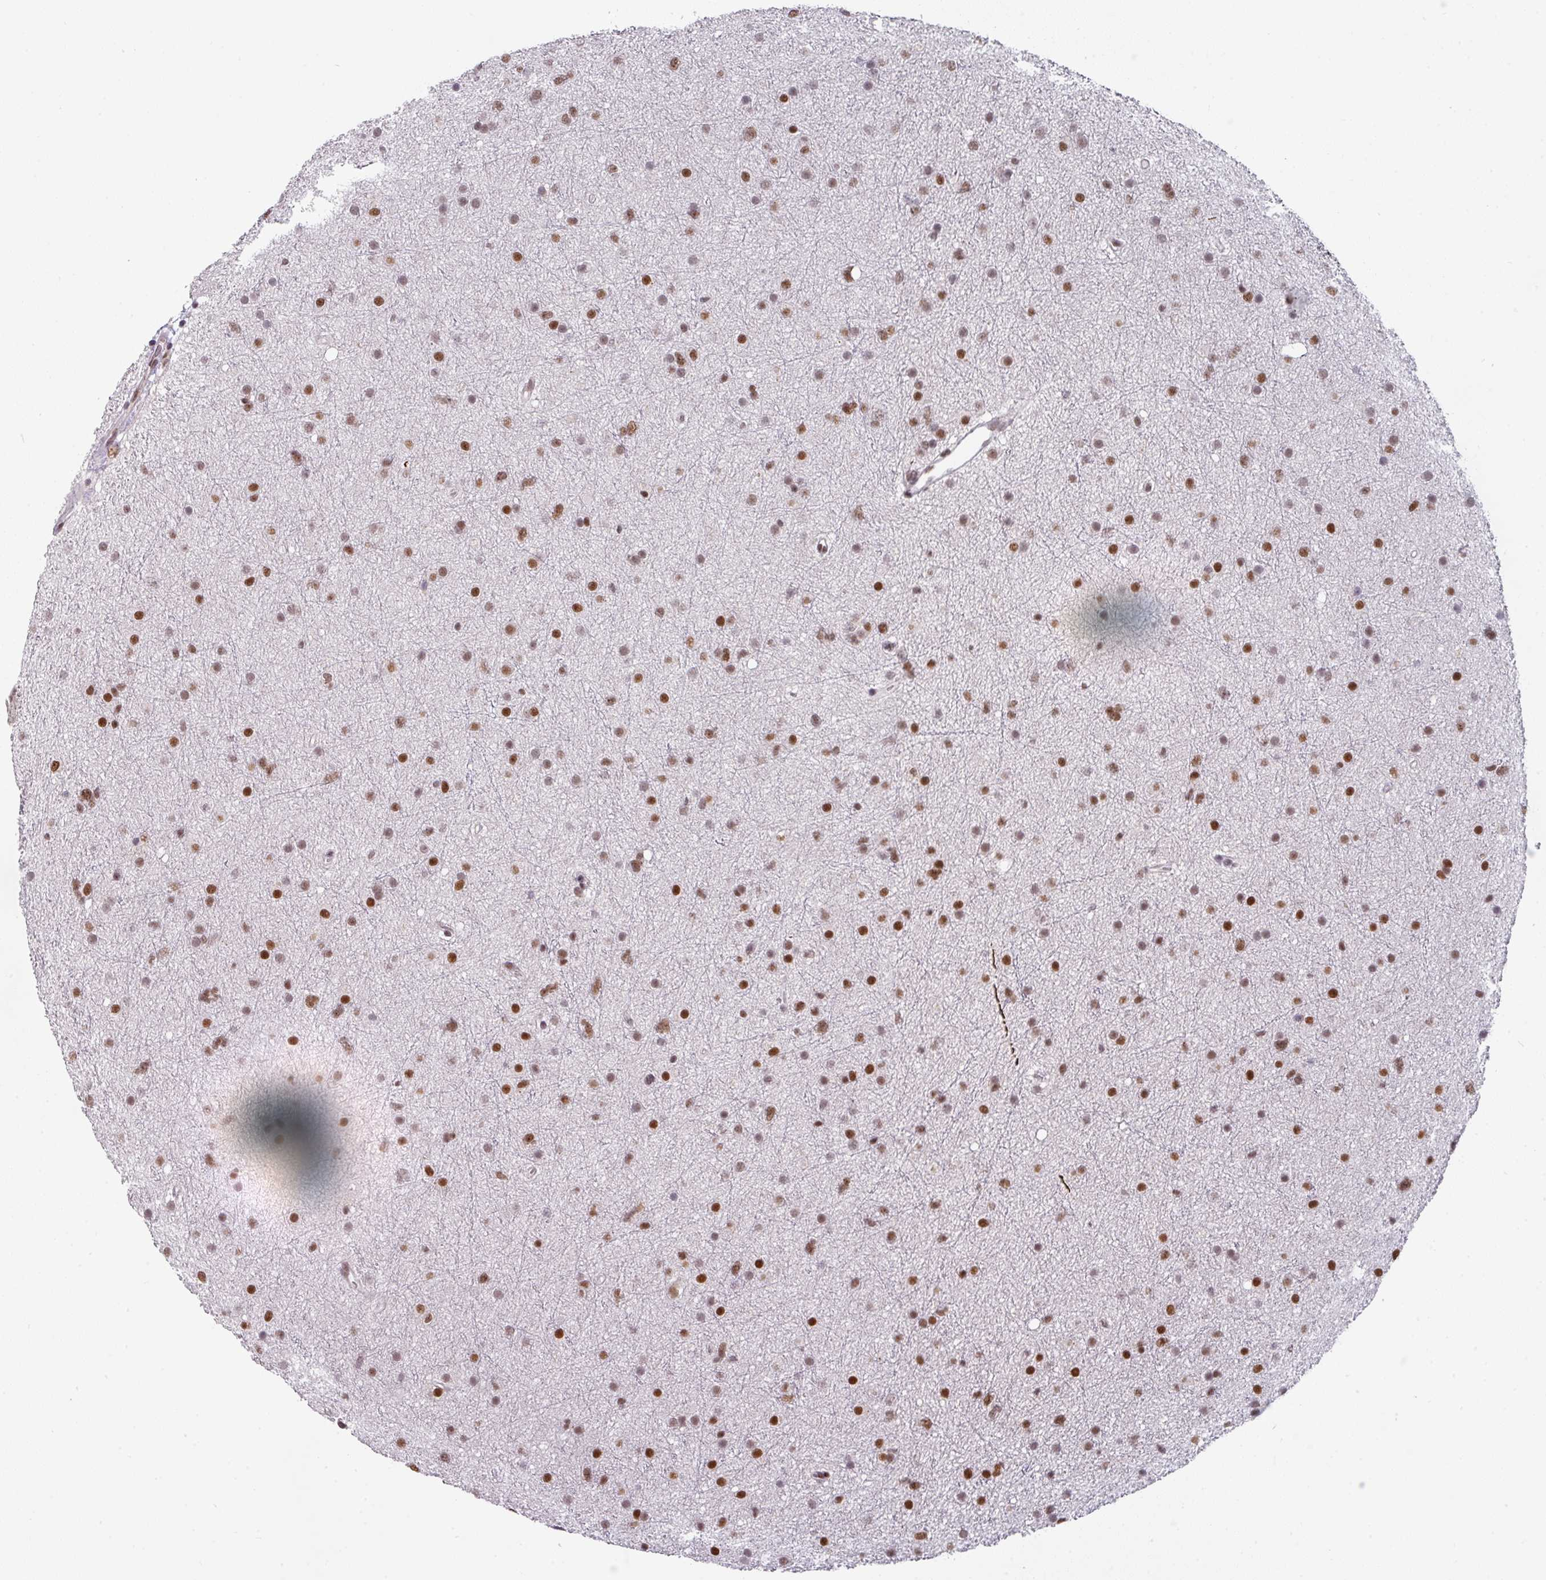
{"staining": {"intensity": "moderate", "quantity": ">75%", "location": "nuclear"}, "tissue": "glioma", "cell_type": "Tumor cells", "image_type": "cancer", "snomed": [{"axis": "morphology", "description": "Glioma, malignant, Low grade"}, {"axis": "topography", "description": "Cerebral cortex"}], "caption": "Tumor cells display medium levels of moderate nuclear staining in approximately >75% of cells in glioma. The staining was performed using DAB (3,3'-diaminobenzidine), with brown indicating positive protein expression. Nuclei are stained blue with hematoxylin.", "gene": "RAD50", "patient": {"sex": "female", "age": 39}}